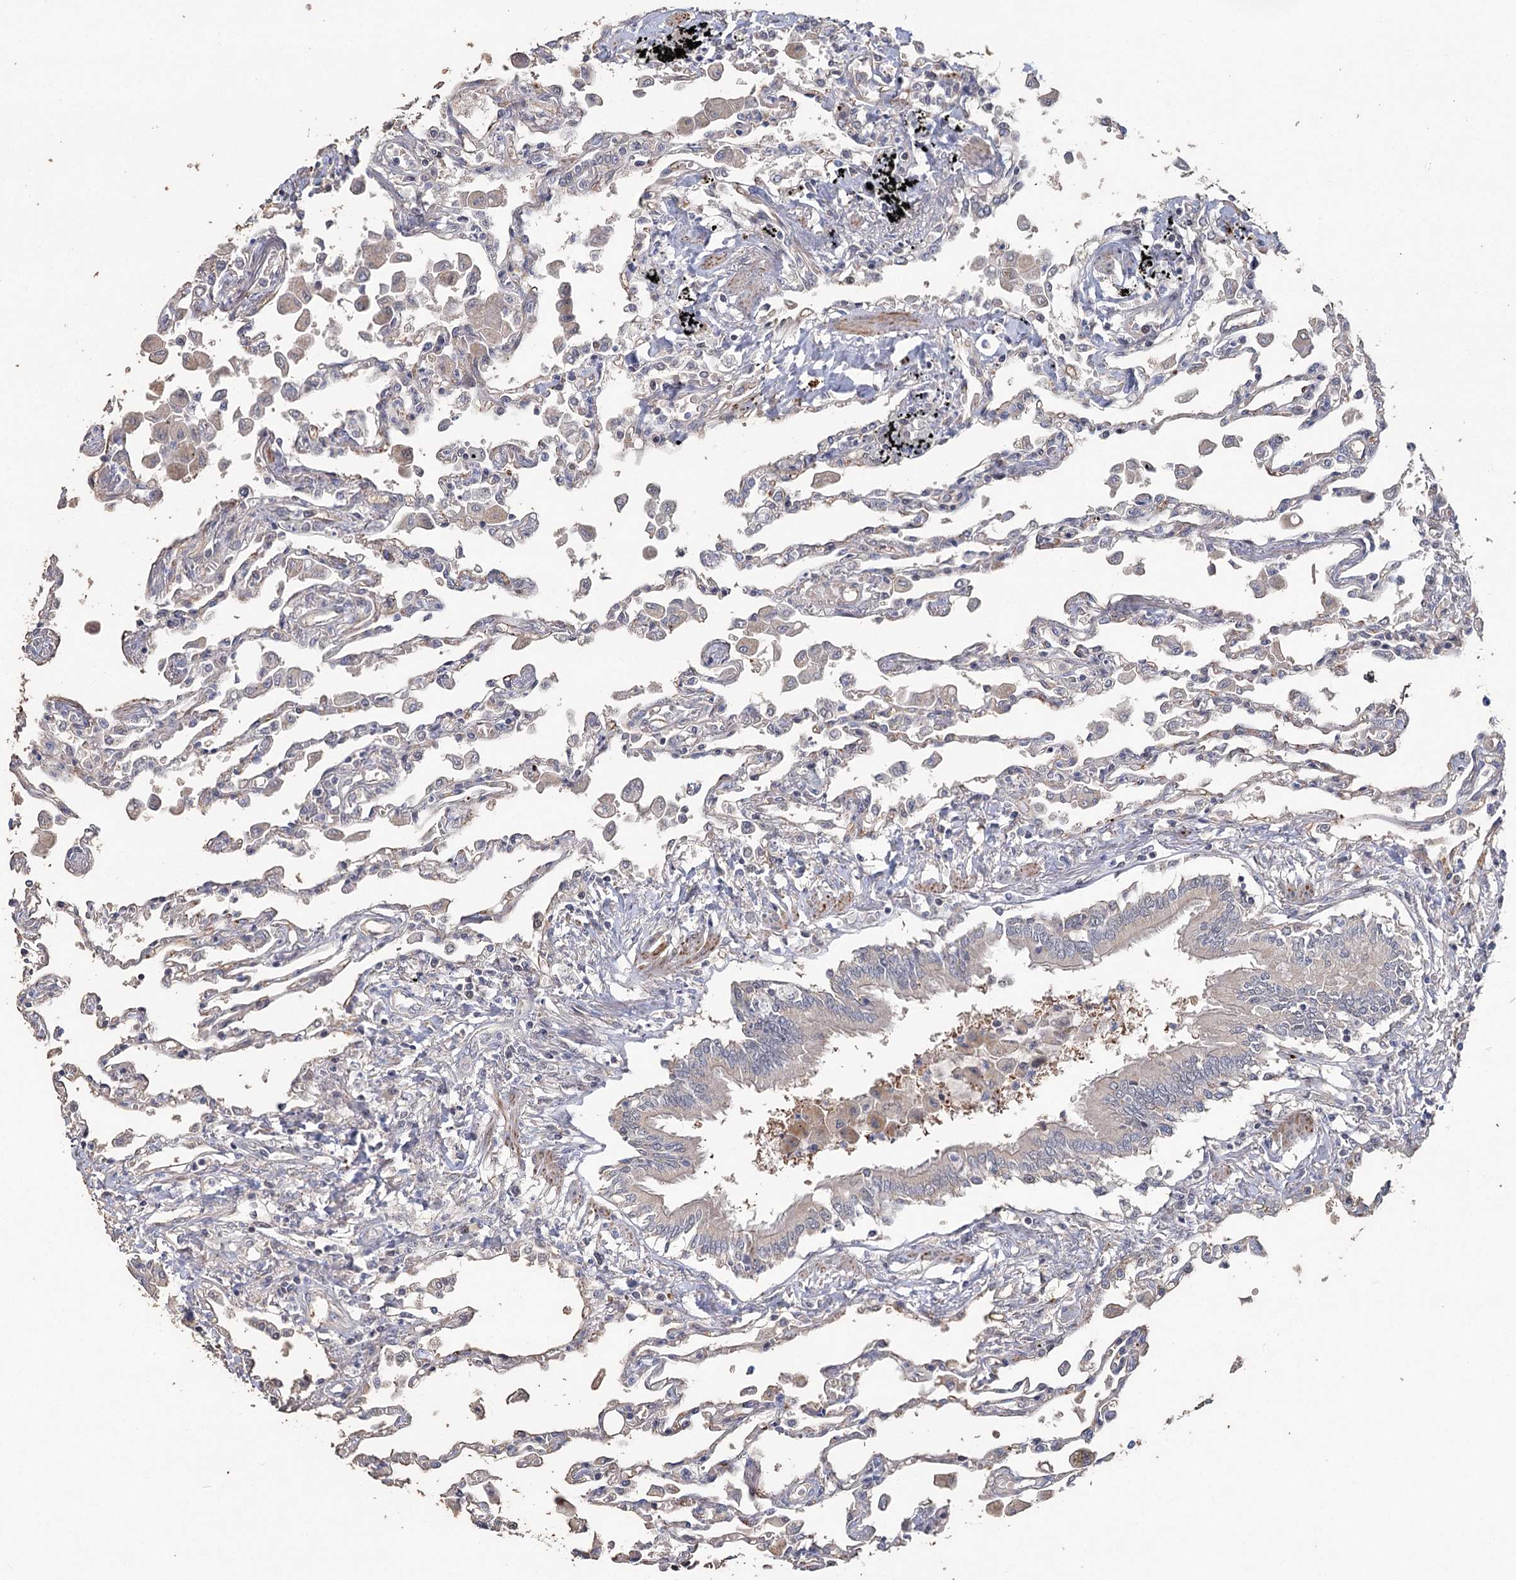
{"staining": {"intensity": "moderate", "quantity": "<25%", "location": "cytoplasmic/membranous"}, "tissue": "lung", "cell_type": "Alveolar cells", "image_type": "normal", "snomed": [{"axis": "morphology", "description": "Normal tissue, NOS"}, {"axis": "topography", "description": "Bronchus"}, {"axis": "topography", "description": "Lung"}], "caption": "Immunohistochemical staining of unremarkable lung shows <25% levels of moderate cytoplasmic/membranous protein staining in approximately <25% of alveolar cells. (Stains: DAB in brown, nuclei in blue, Microscopy: brightfield microscopy at high magnification).", "gene": "MAP3K13", "patient": {"sex": "female", "age": 49}}